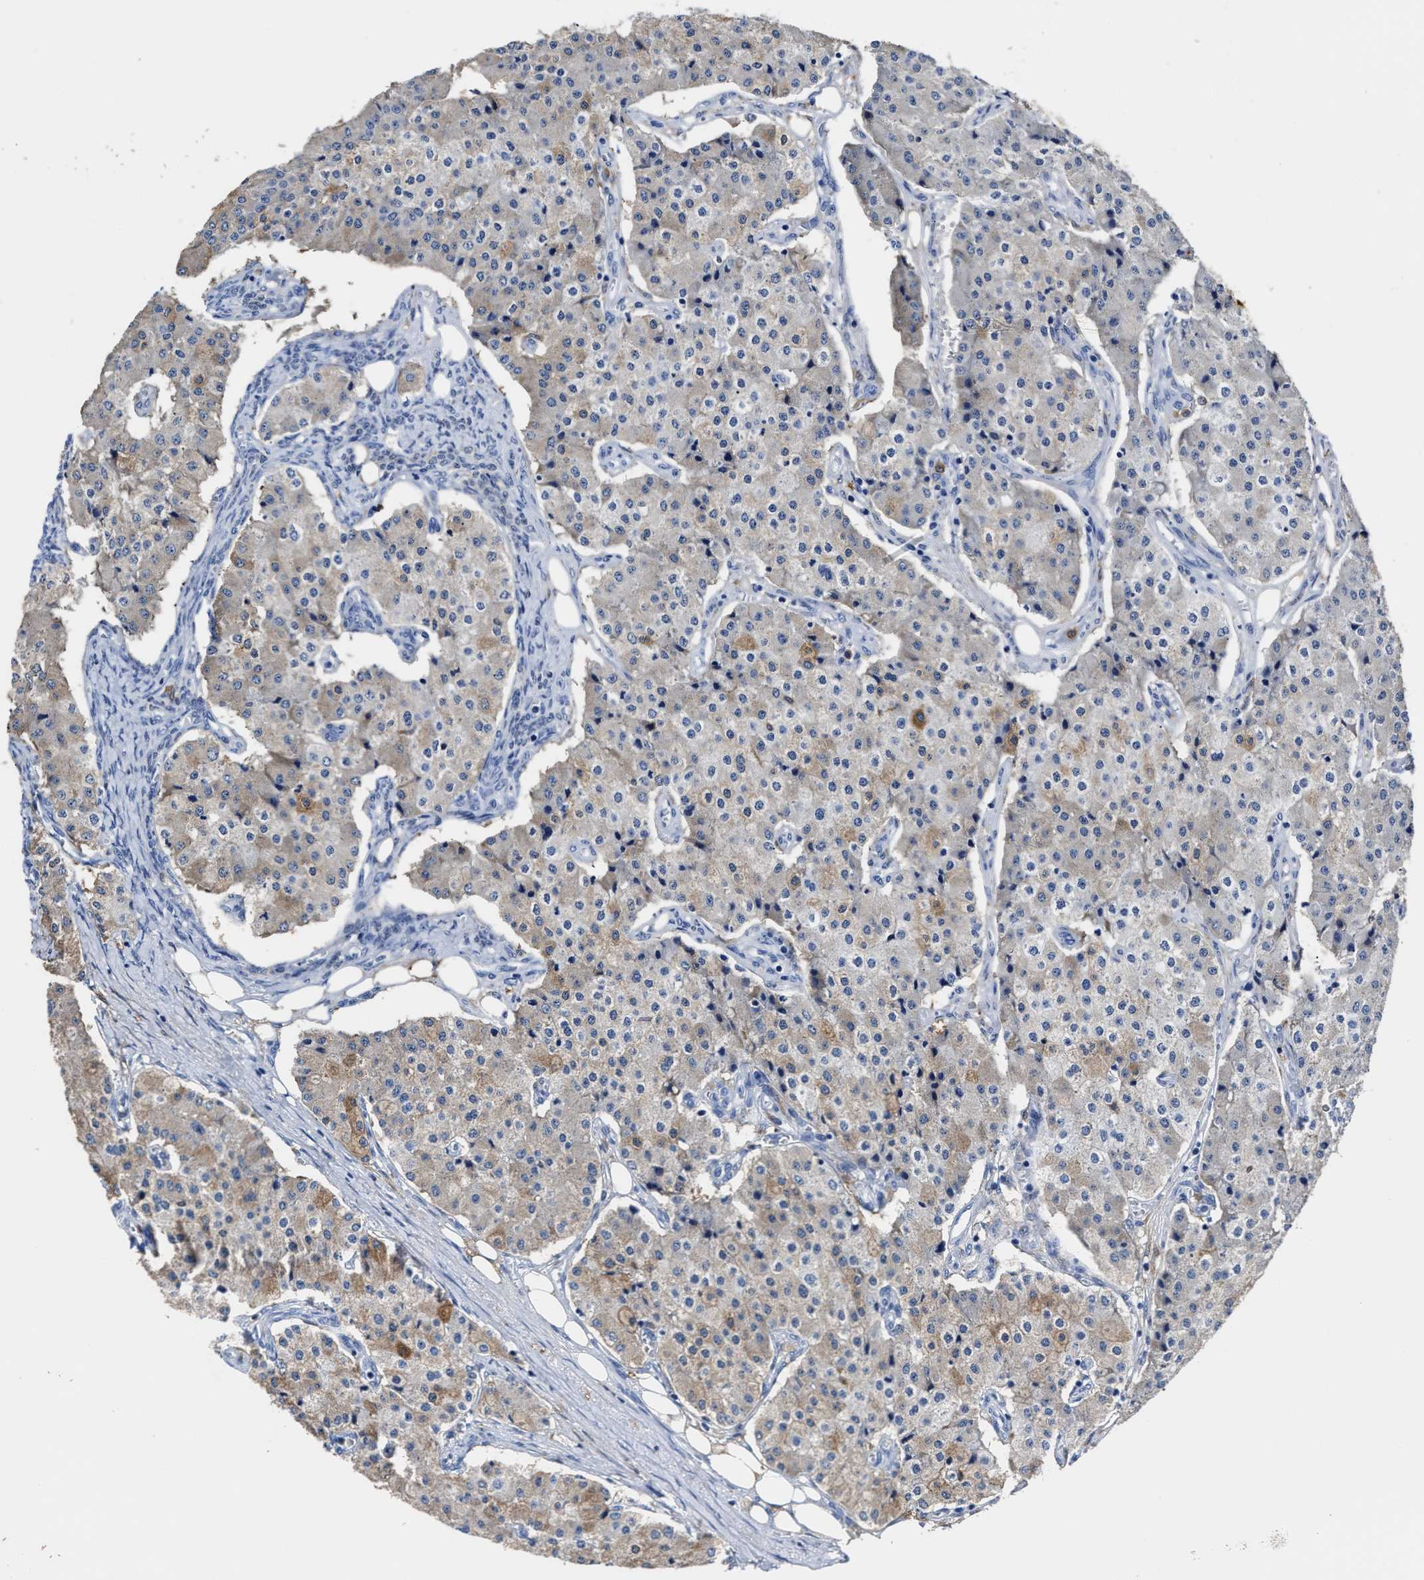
{"staining": {"intensity": "moderate", "quantity": "<25%", "location": "cytoplasmic/membranous"}, "tissue": "carcinoid", "cell_type": "Tumor cells", "image_type": "cancer", "snomed": [{"axis": "morphology", "description": "Carcinoid, malignant, NOS"}, {"axis": "topography", "description": "Colon"}], "caption": "This micrograph displays malignant carcinoid stained with immunohistochemistry to label a protein in brown. The cytoplasmic/membranous of tumor cells show moderate positivity for the protein. Nuclei are counter-stained blue.", "gene": "PRPF4B", "patient": {"sex": "female", "age": 52}}